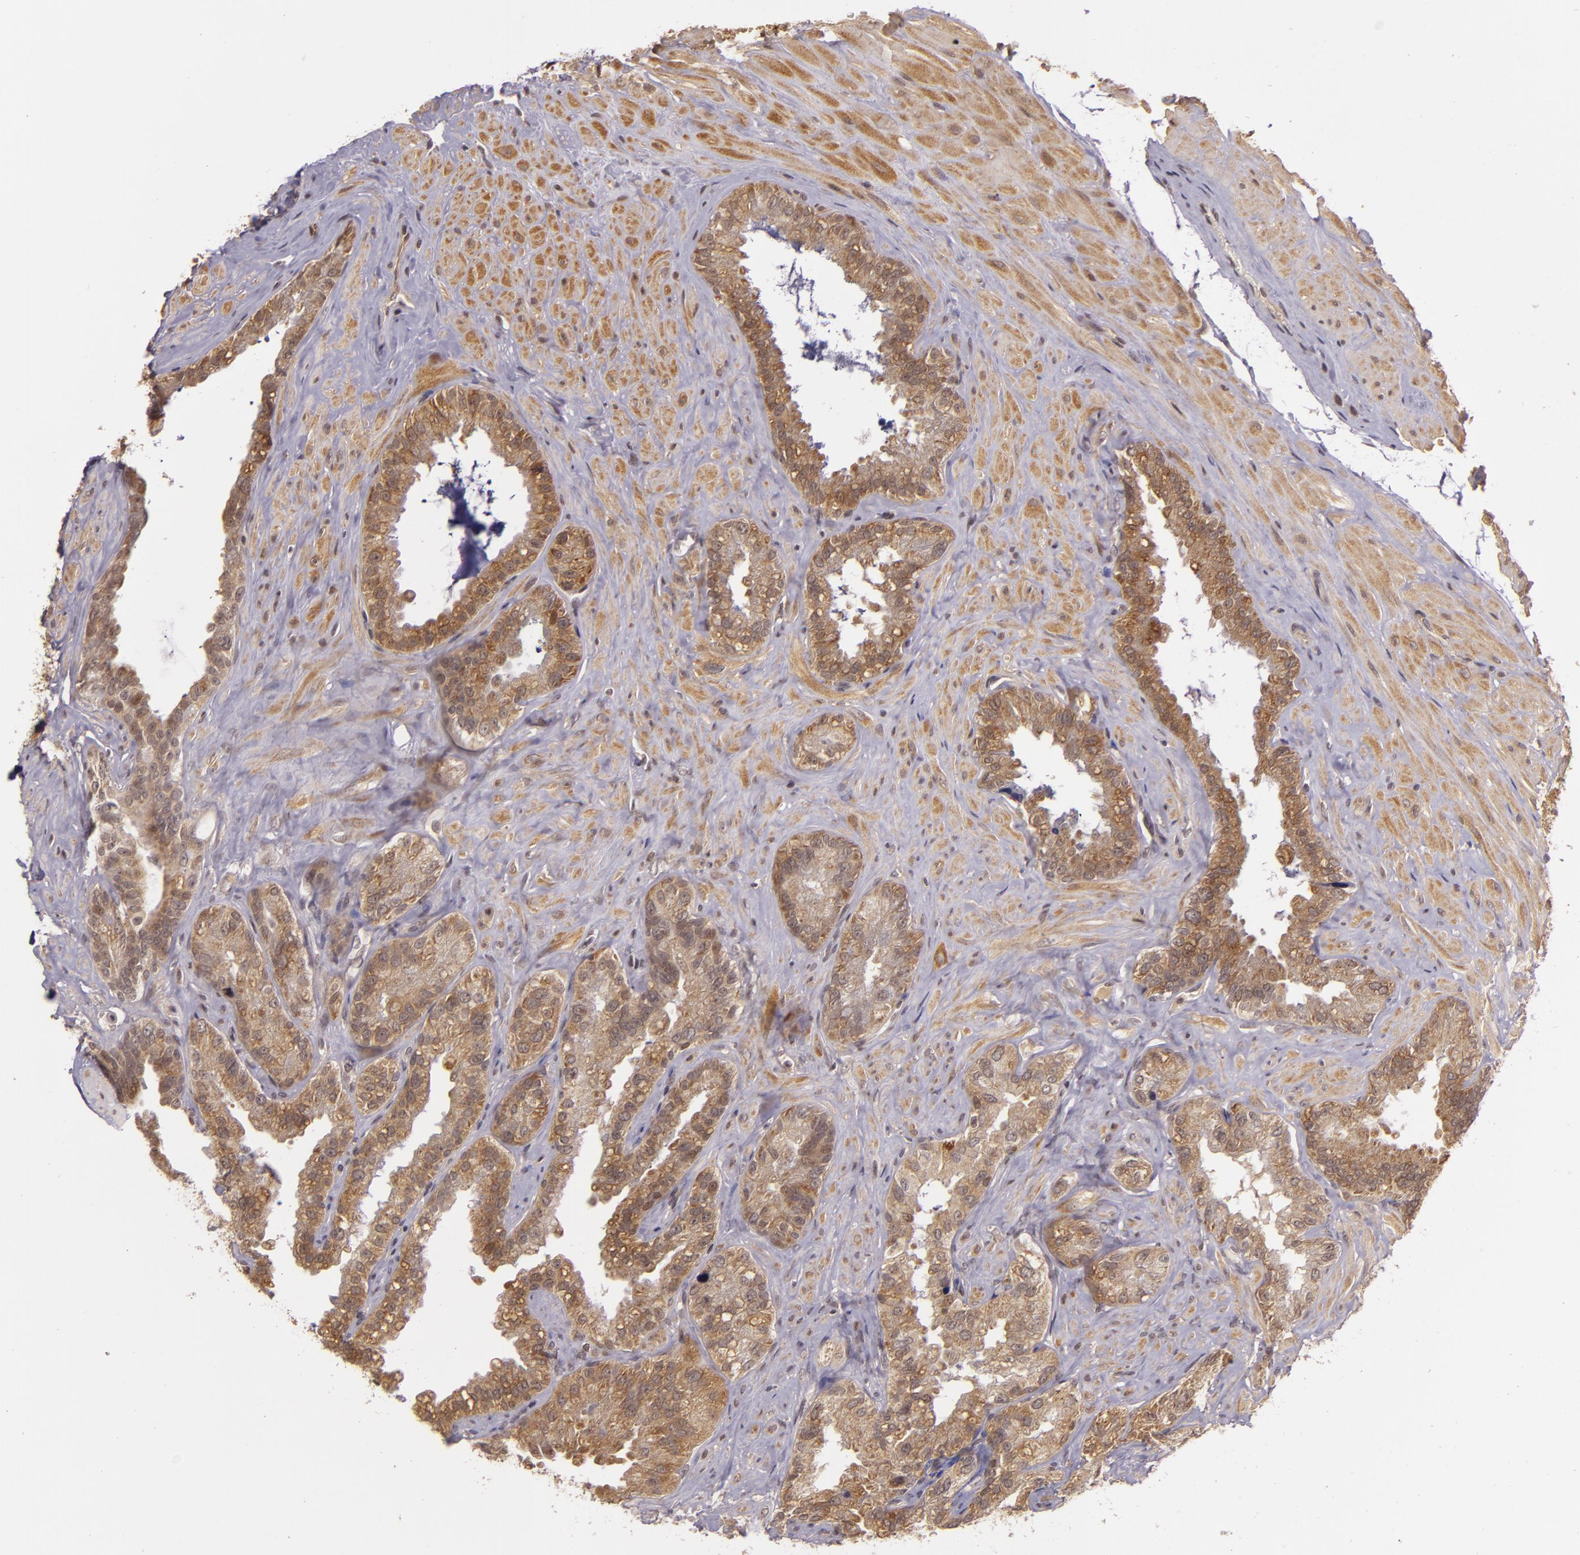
{"staining": {"intensity": "moderate", "quantity": ">75%", "location": "cytoplasmic/membranous"}, "tissue": "seminal vesicle", "cell_type": "Glandular cells", "image_type": "normal", "snomed": [{"axis": "morphology", "description": "Normal tissue, NOS"}, {"axis": "topography", "description": "Seminal veicle"}], "caption": "A high-resolution micrograph shows IHC staining of unremarkable seminal vesicle, which exhibits moderate cytoplasmic/membranous staining in approximately >75% of glandular cells.", "gene": "TXNRD2", "patient": {"sex": "male", "age": 63}}